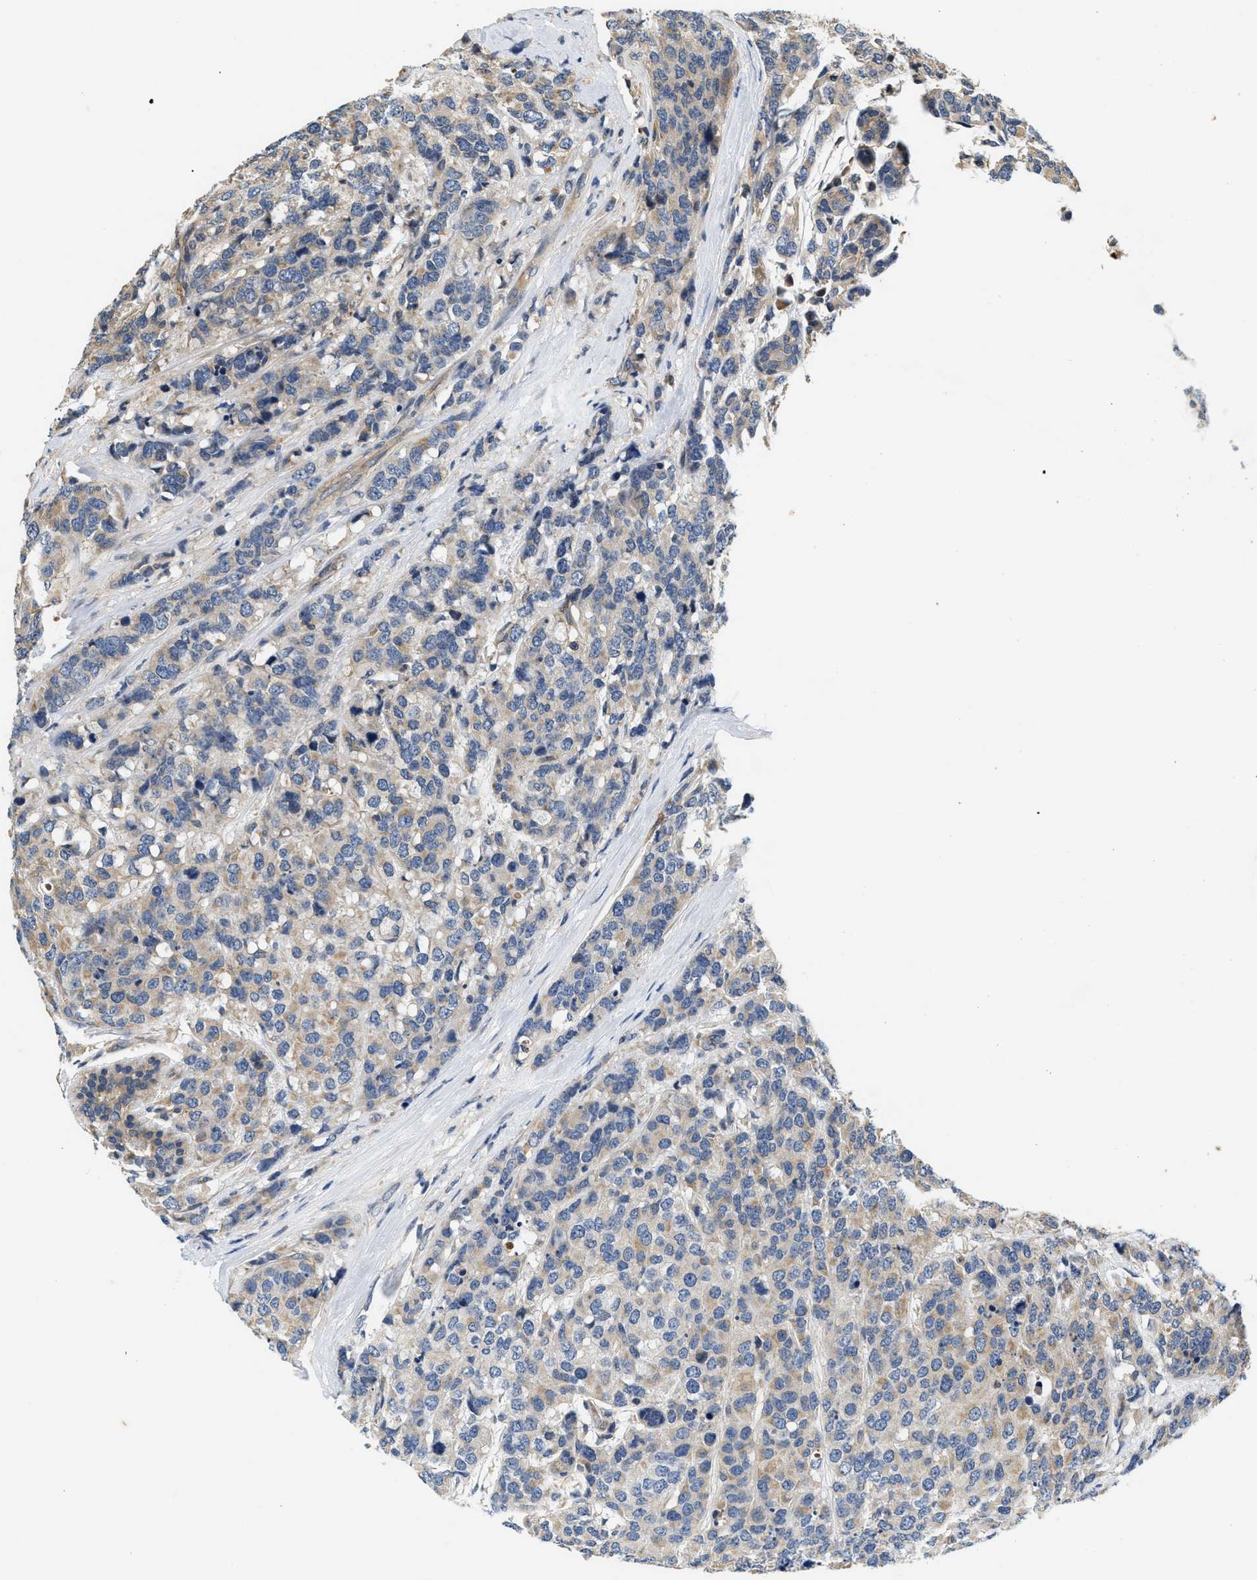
{"staining": {"intensity": "moderate", "quantity": "<25%", "location": "cytoplasmic/membranous"}, "tissue": "breast cancer", "cell_type": "Tumor cells", "image_type": "cancer", "snomed": [{"axis": "morphology", "description": "Lobular carcinoma"}, {"axis": "topography", "description": "Breast"}], "caption": "This micrograph shows immunohistochemistry (IHC) staining of human breast cancer (lobular carcinoma), with low moderate cytoplasmic/membranous staining in approximately <25% of tumor cells.", "gene": "HMGCR", "patient": {"sex": "female", "age": 59}}